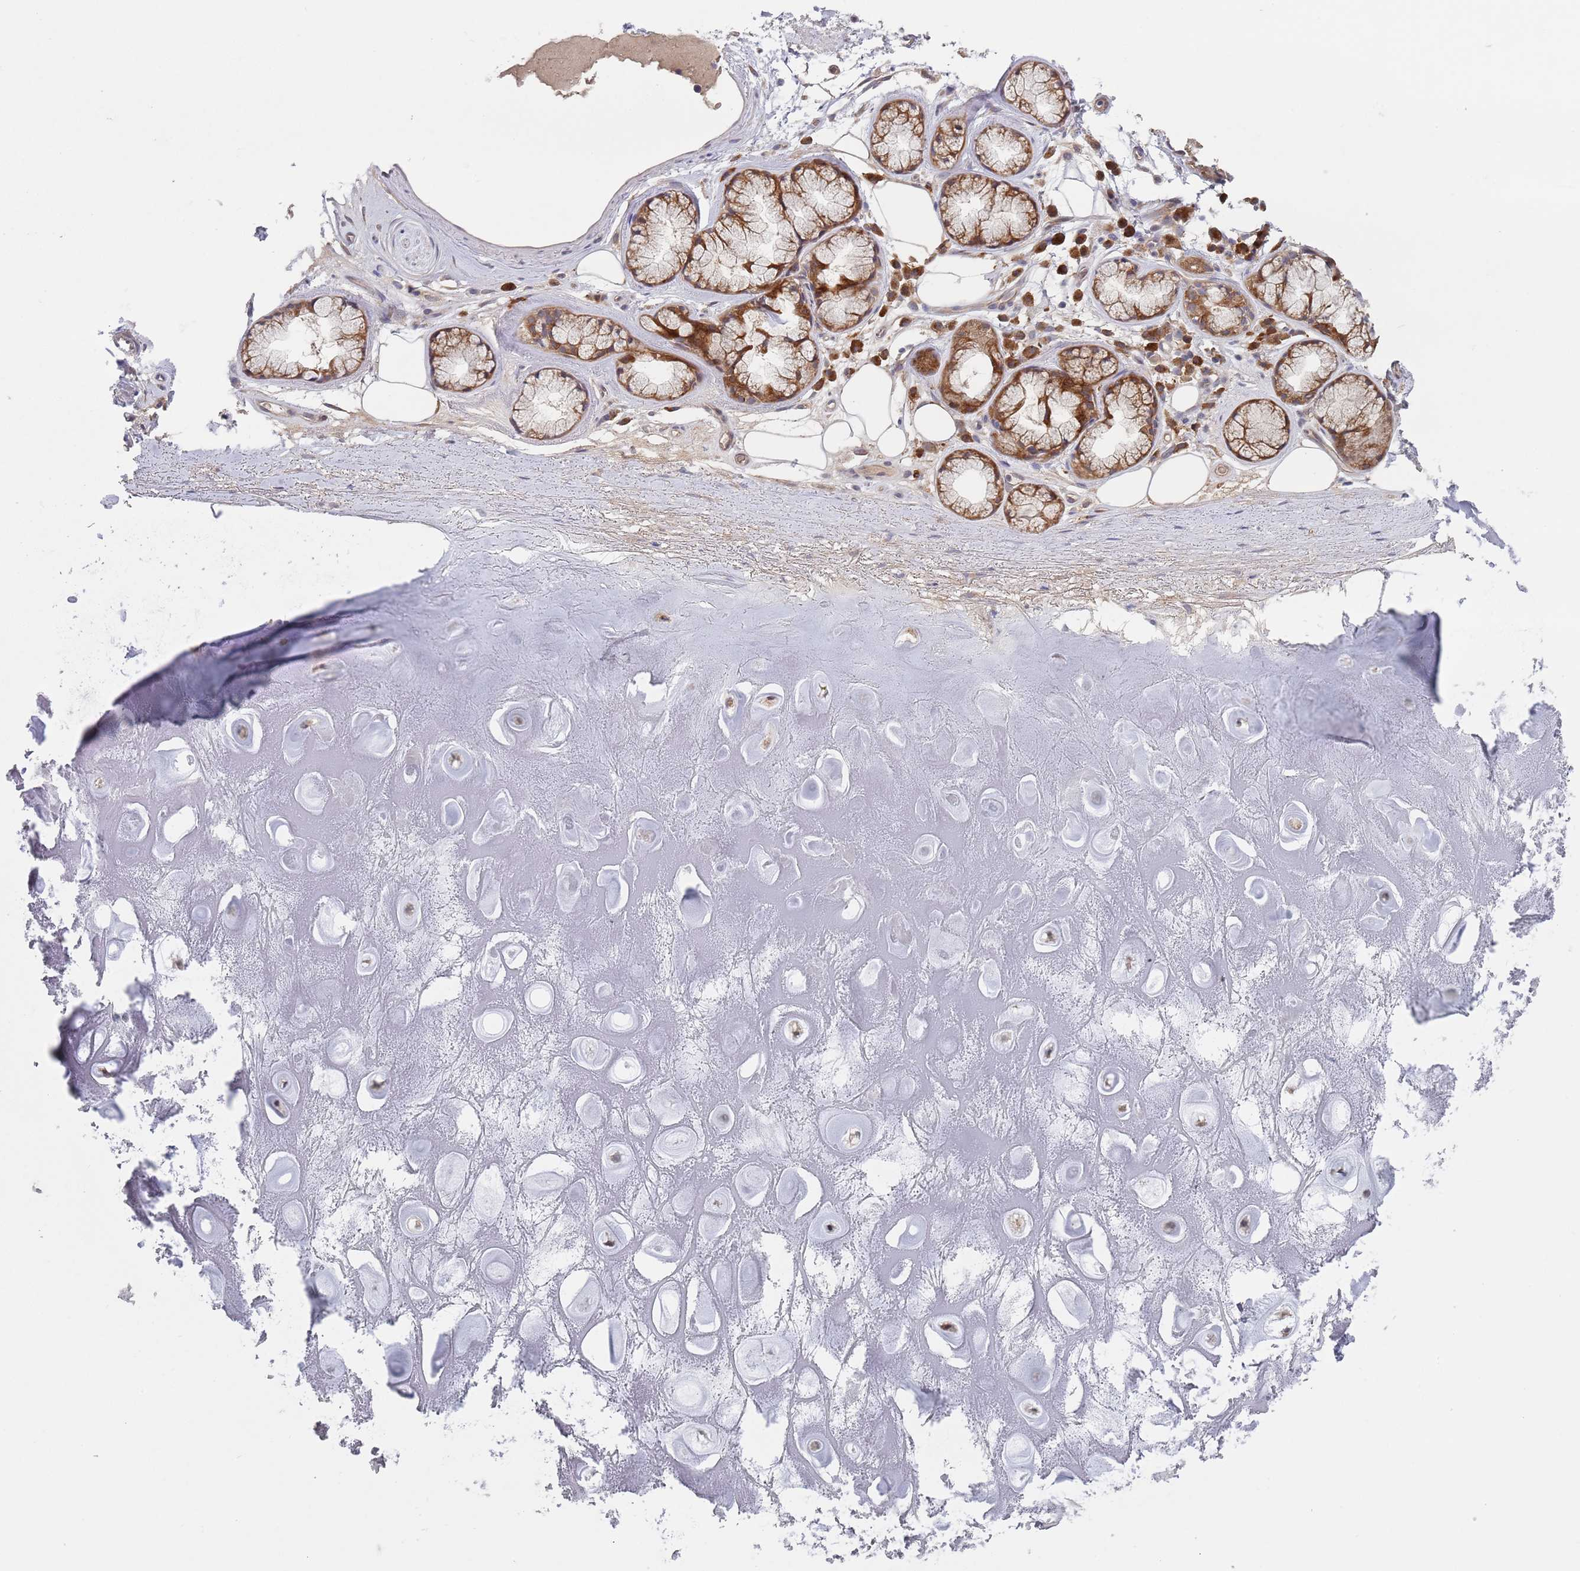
{"staining": {"intensity": "negative", "quantity": "none", "location": "none"}, "tissue": "soft tissue", "cell_type": "Chondrocytes", "image_type": "normal", "snomed": [{"axis": "morphology", "description": "Normal tissue, NOS"}, {"axis": "topography", "description": "Cartilage tissue"}], "caption": "Soft tissue was stained to show a protein in brown. There is no significant expression in chondrocytes. The staining was performed using DAB to visualize the protein expression in brown, while the nuclei were stained in blue with hematoxylin (Magnification: 20x).", "gene": "ZNF140", "patient": {"sex": "male", "age": 81}}